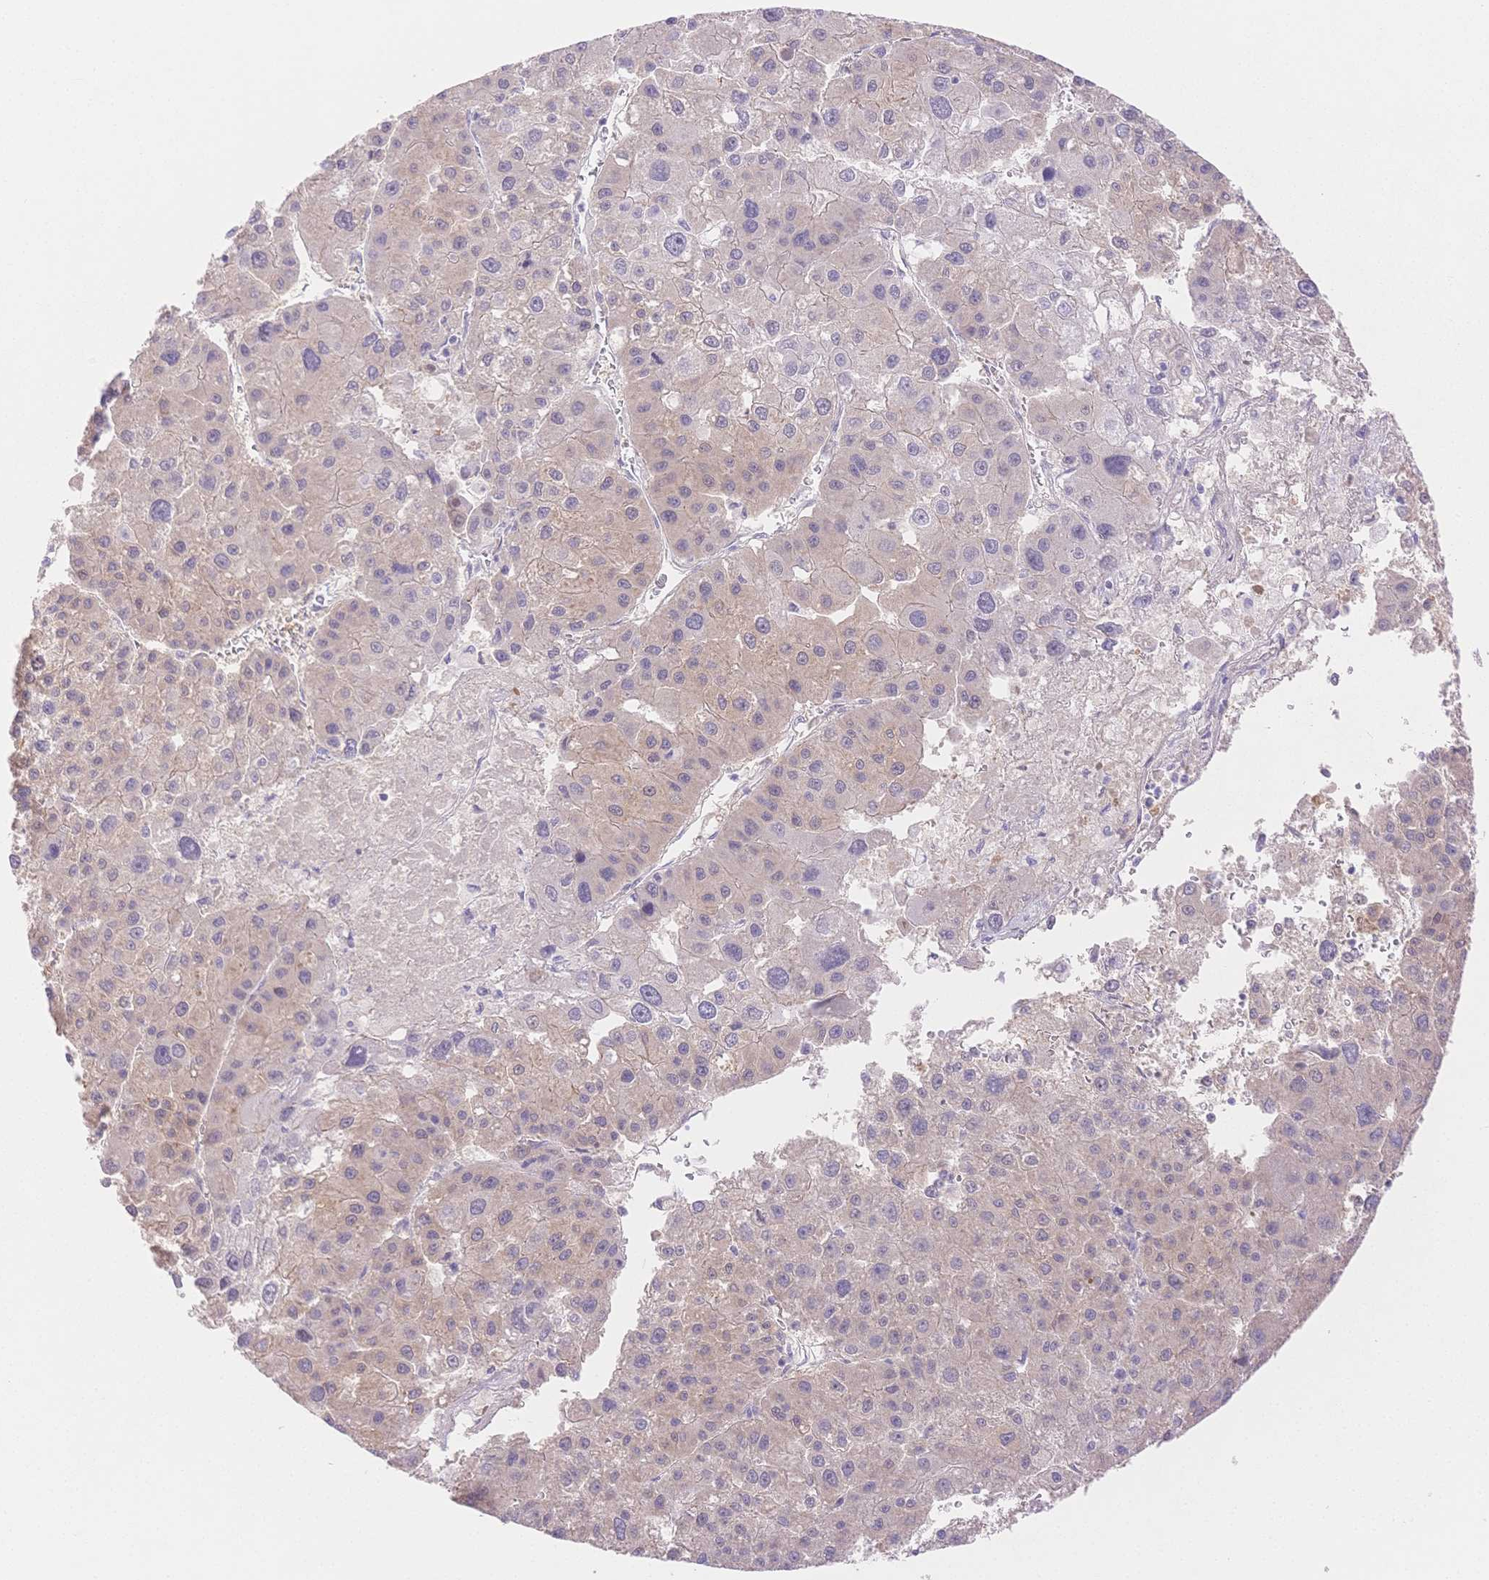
{"staining": {"intensity": "weak", "quantity": "<25%", "location": "cytoplasmic/membranous"}, "tissue": "liver cancer", "cell_type": "Tumor cells", "image_type": "cancer", "snomed": [{"axis": "morphology", "description": "Carcinoma, Hepatocellular, NOS"}, {"axis": "topography", "description": "Liver"}], "caption": "The histopathology image exhibits no significant staining in tumor cells of liver cancer. The staining is performed using DAB (3,3'-diaminobenzidine) brown chromogen with nuclei counter-stained in using hematoxylin.", "gene": "WDR54", "patient": {"sex": "male", "age": 73}}